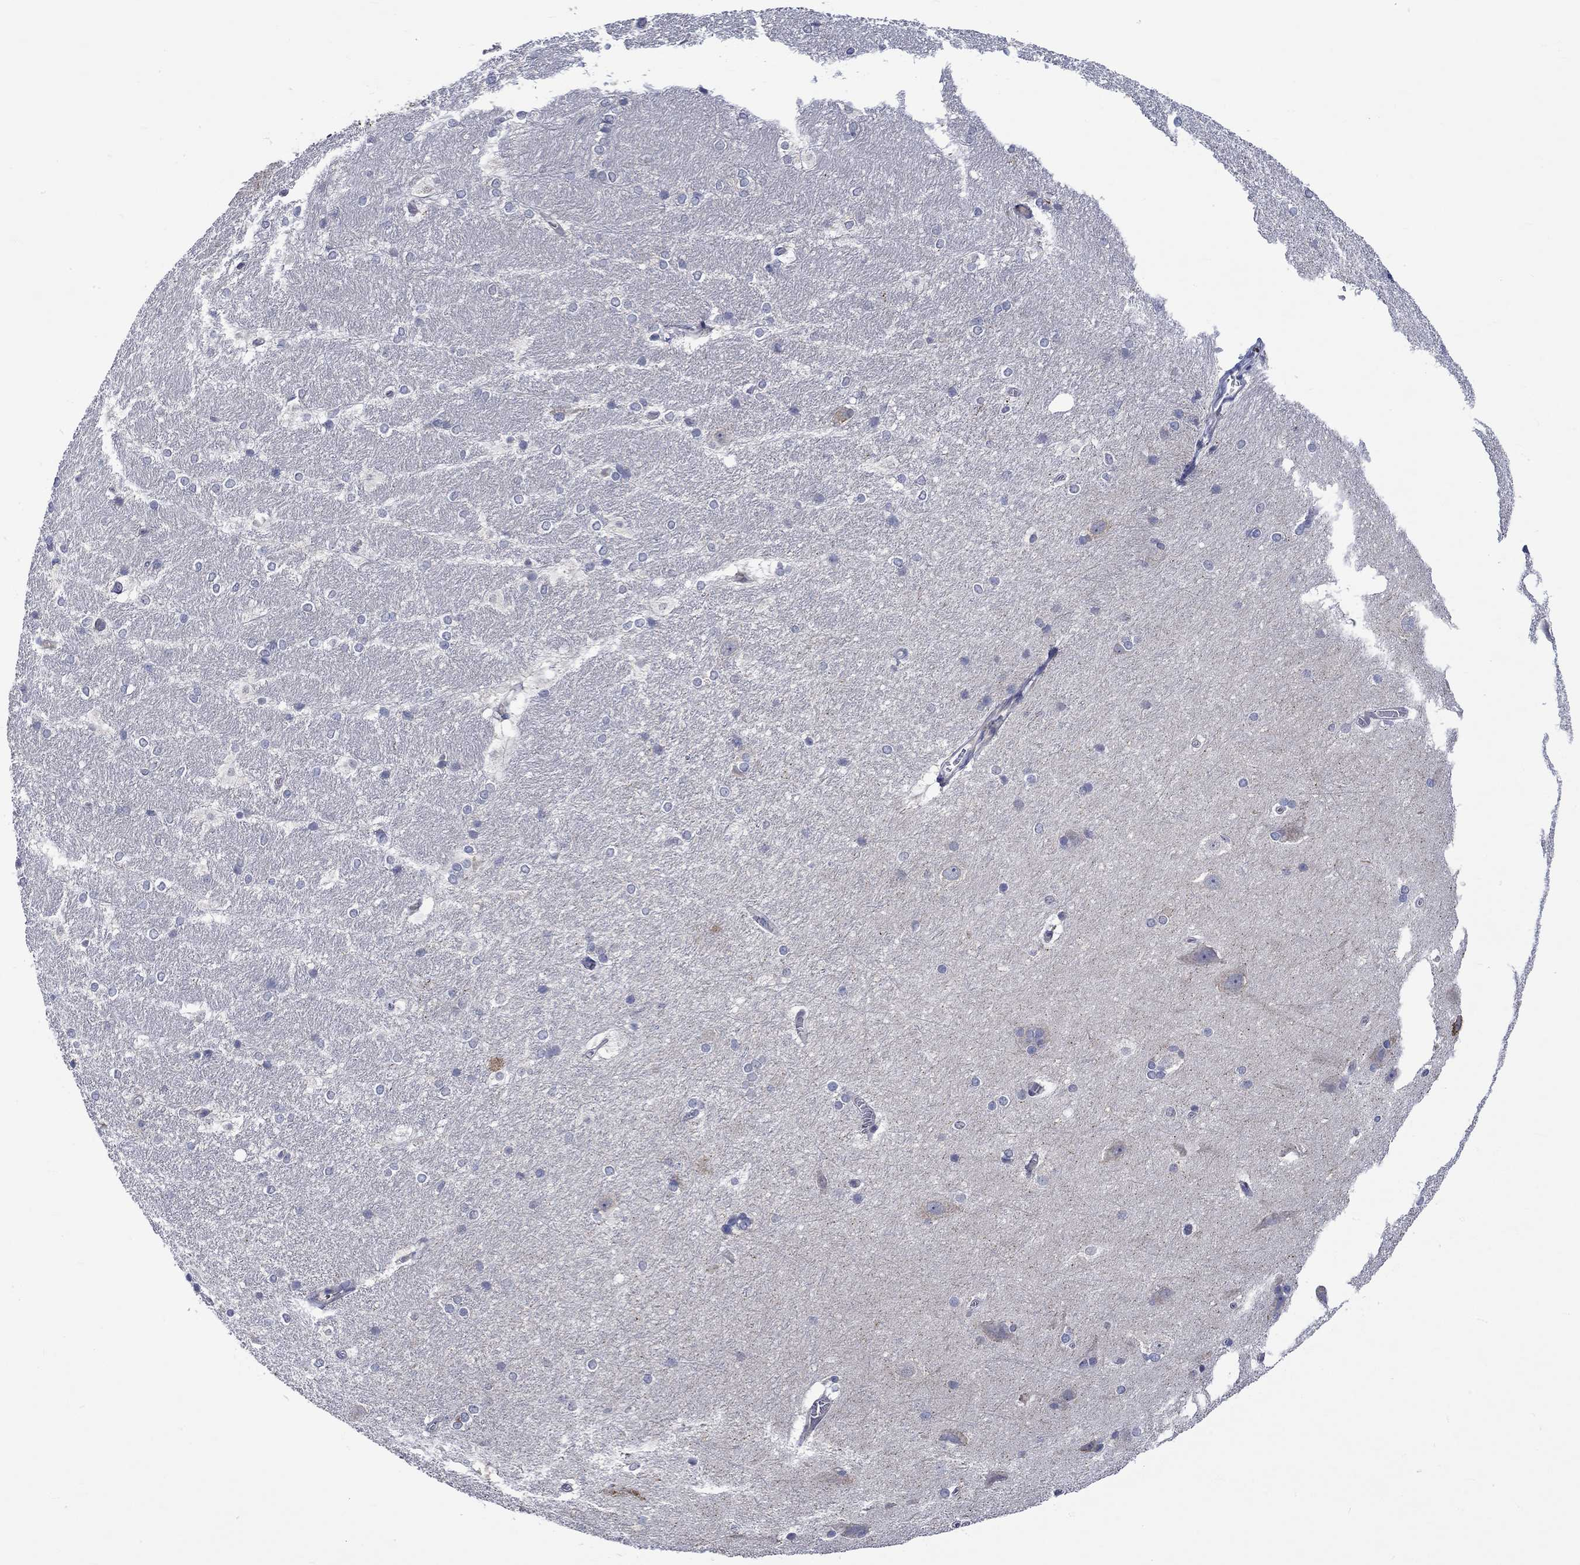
{"staining": {"intensity": "negative", "quantity": "none", "location": "none"}, "tissue": "hippocampus", "cell_type": "Glial cells", "image_type": "normal", "snomed": [{"axis": "morphology", "description": "Normal tissue, NOS"}, {"axis": "topography", "description": "Cerebral cortex"}, {"axis": "topography", "description": "Hippocampus"}], "caption": "IHC micrograph of unremarkable hippocampus stained for a protein (brown), which displays no staining in glial cells.", "gene": "GJA5", "patient": {"sex": "female", "age": 19}}